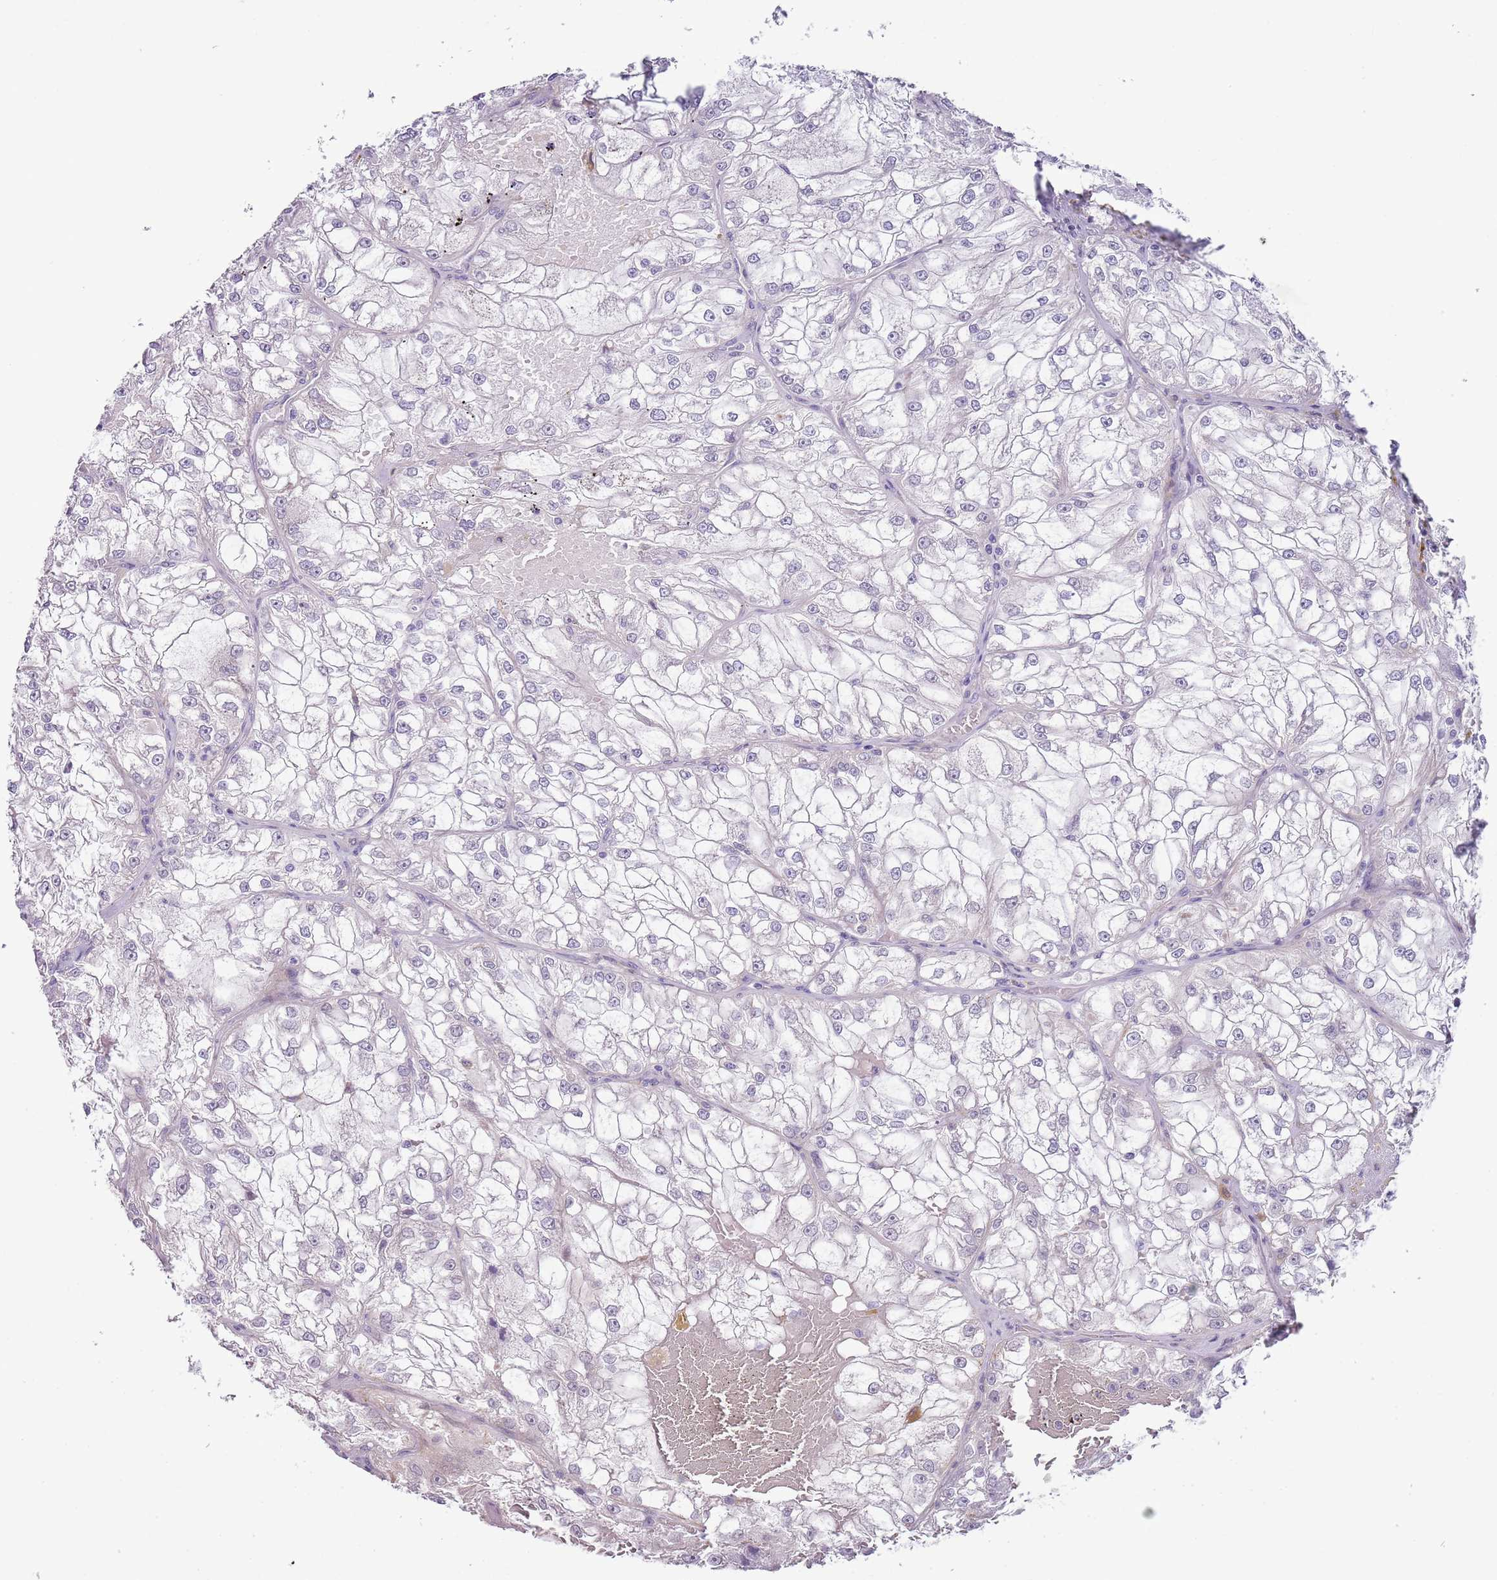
{"staining": {"intensity": "negative", "quantity": "none", "location": "none"}, "tissue": "renal cancer", "cell_type": "Tumor cells", "image_type": "cancer", "snomed": [{"axis": "morphology", "description": "Adenocarcinoma, NOS"}, {"axis": "topography", "description": "Kidney"}], "caption": "Immunohistochemistry histopathology image of human renal cancer (adenocarcinoma) stained for a protein (brown), which shows no expression in tumor cells.", "gene": "NBPF3", "patient": {"sex": "female", "age": 72}}